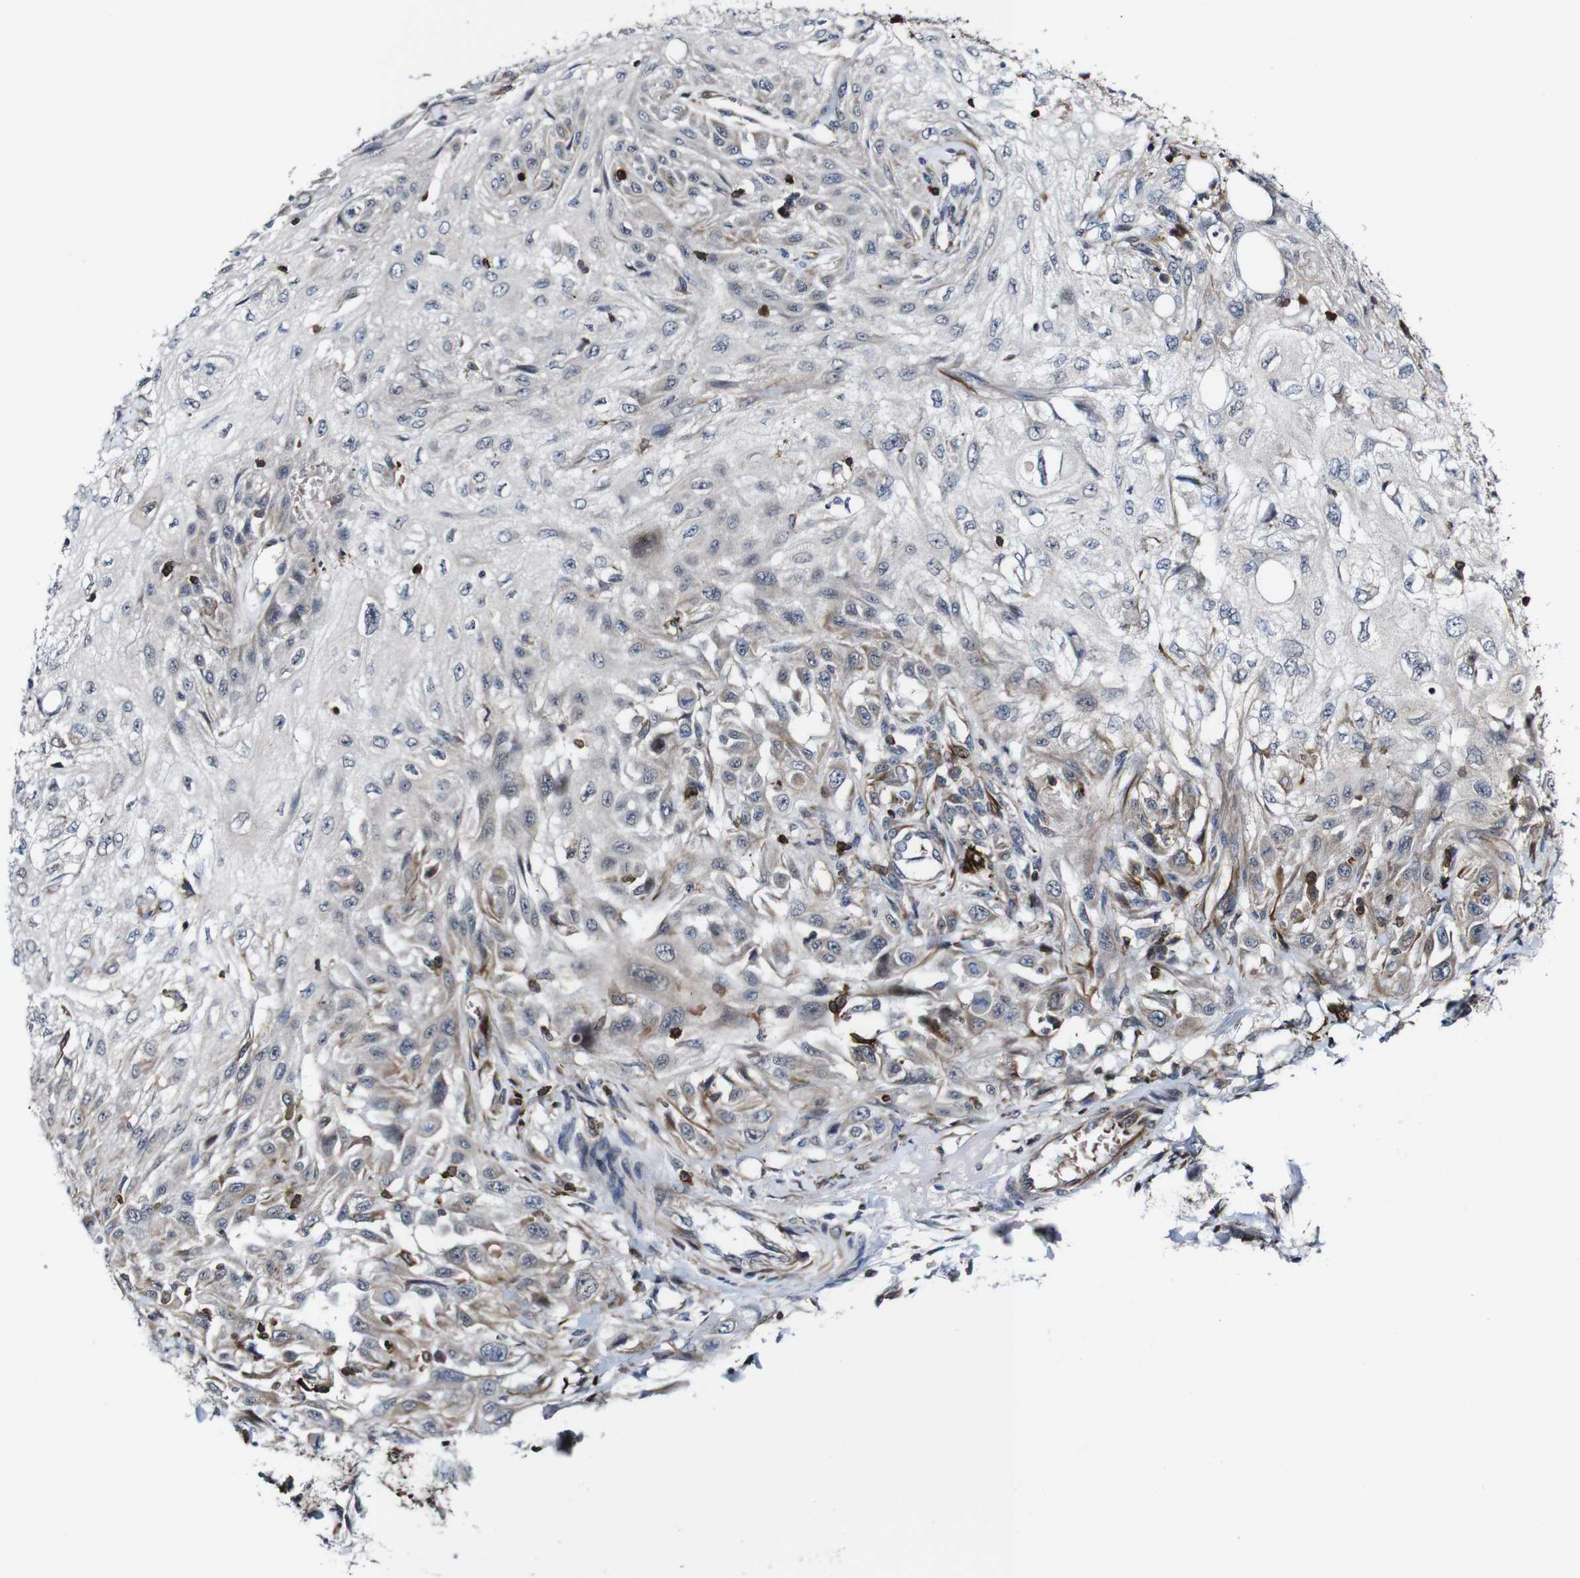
{"staining": {"intensity": "weak", "quantity": "25%-75%", "location": "cytoplasmic/membranous"}, "tissue": "skin cancer", "cell_type": "Tumor cells", "image_type": "cancer", "snomed": [{"axis": "morphology", "description": "Squamous cell carcinoma, NOS"}, {"axis": "topography", "description": "Skin"}], "caption": "Immunohistochemical staining of human skin cancer displays low levels of weak cytoplasmic/membranous protein staining in approximately 25%-75% of tumor cells.", "gene": "JAK2", "patient": {"sex": "male", "age": 75}}